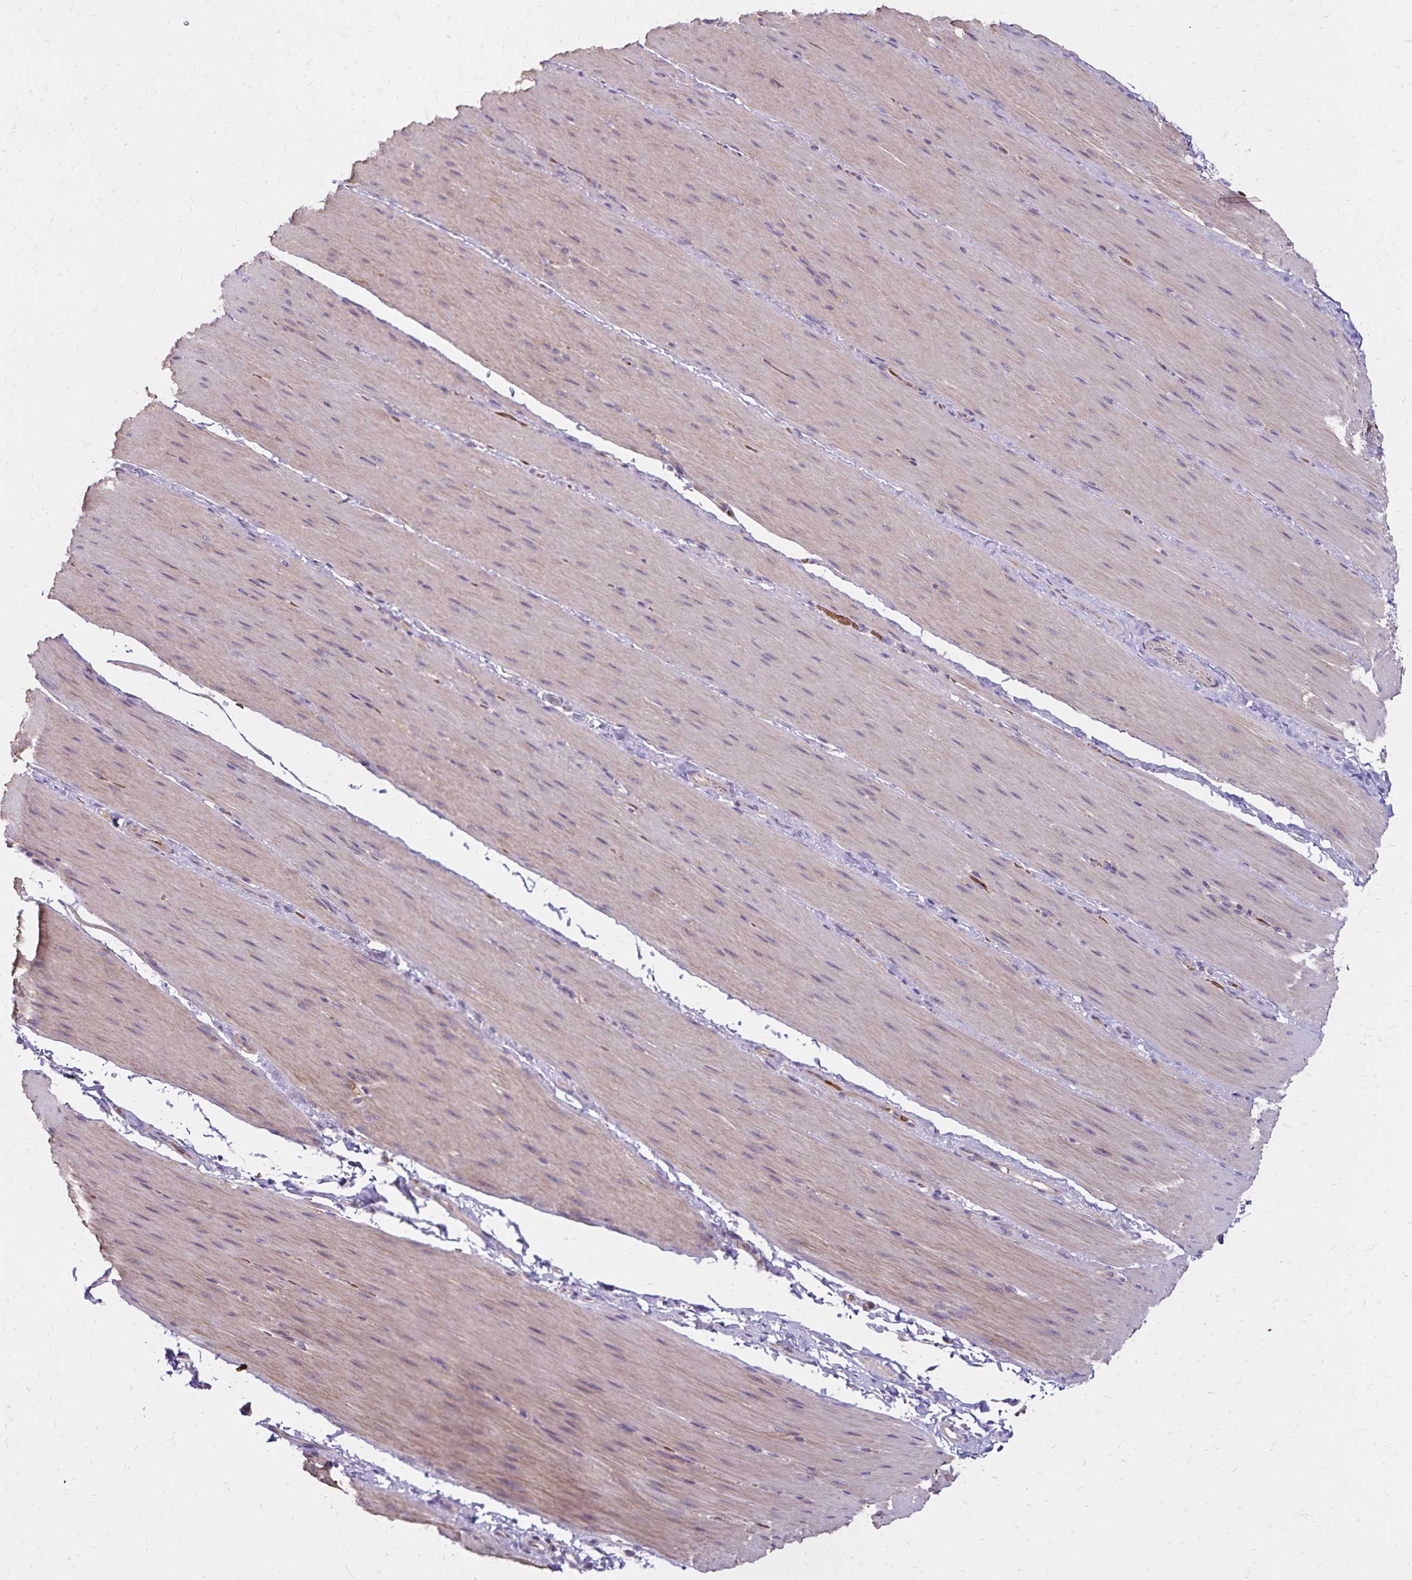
{"staining": {"intensity": "weak", "quantity": "25%-75%", "location": "cytoplasmic/membranous"}, "tissue": "smooth muscle", "cell_type": "Smooth muscle cells", "image_type": "normal", "snomed": [{"axis": "morphology", "description": "Normal tissue, NOS"}, {"axis": "topography", "description": "Smooth muscle"}, {"axis": "topography", "description": "Colon"}], "caption": "Brown immunohistochemical staining in normal human smooth muscle demonstrates weak cytoplasmic/membranous staining in about 25%-75% of smooth muscle cells. (Stains: DAB (3,3'-diaminobenzidine) in brown, nuclei in blue, Microscopy: brightfield microscopy at high magnification).", "gene": "FSD1", "patient": {"sex": "male", "age": 73}}